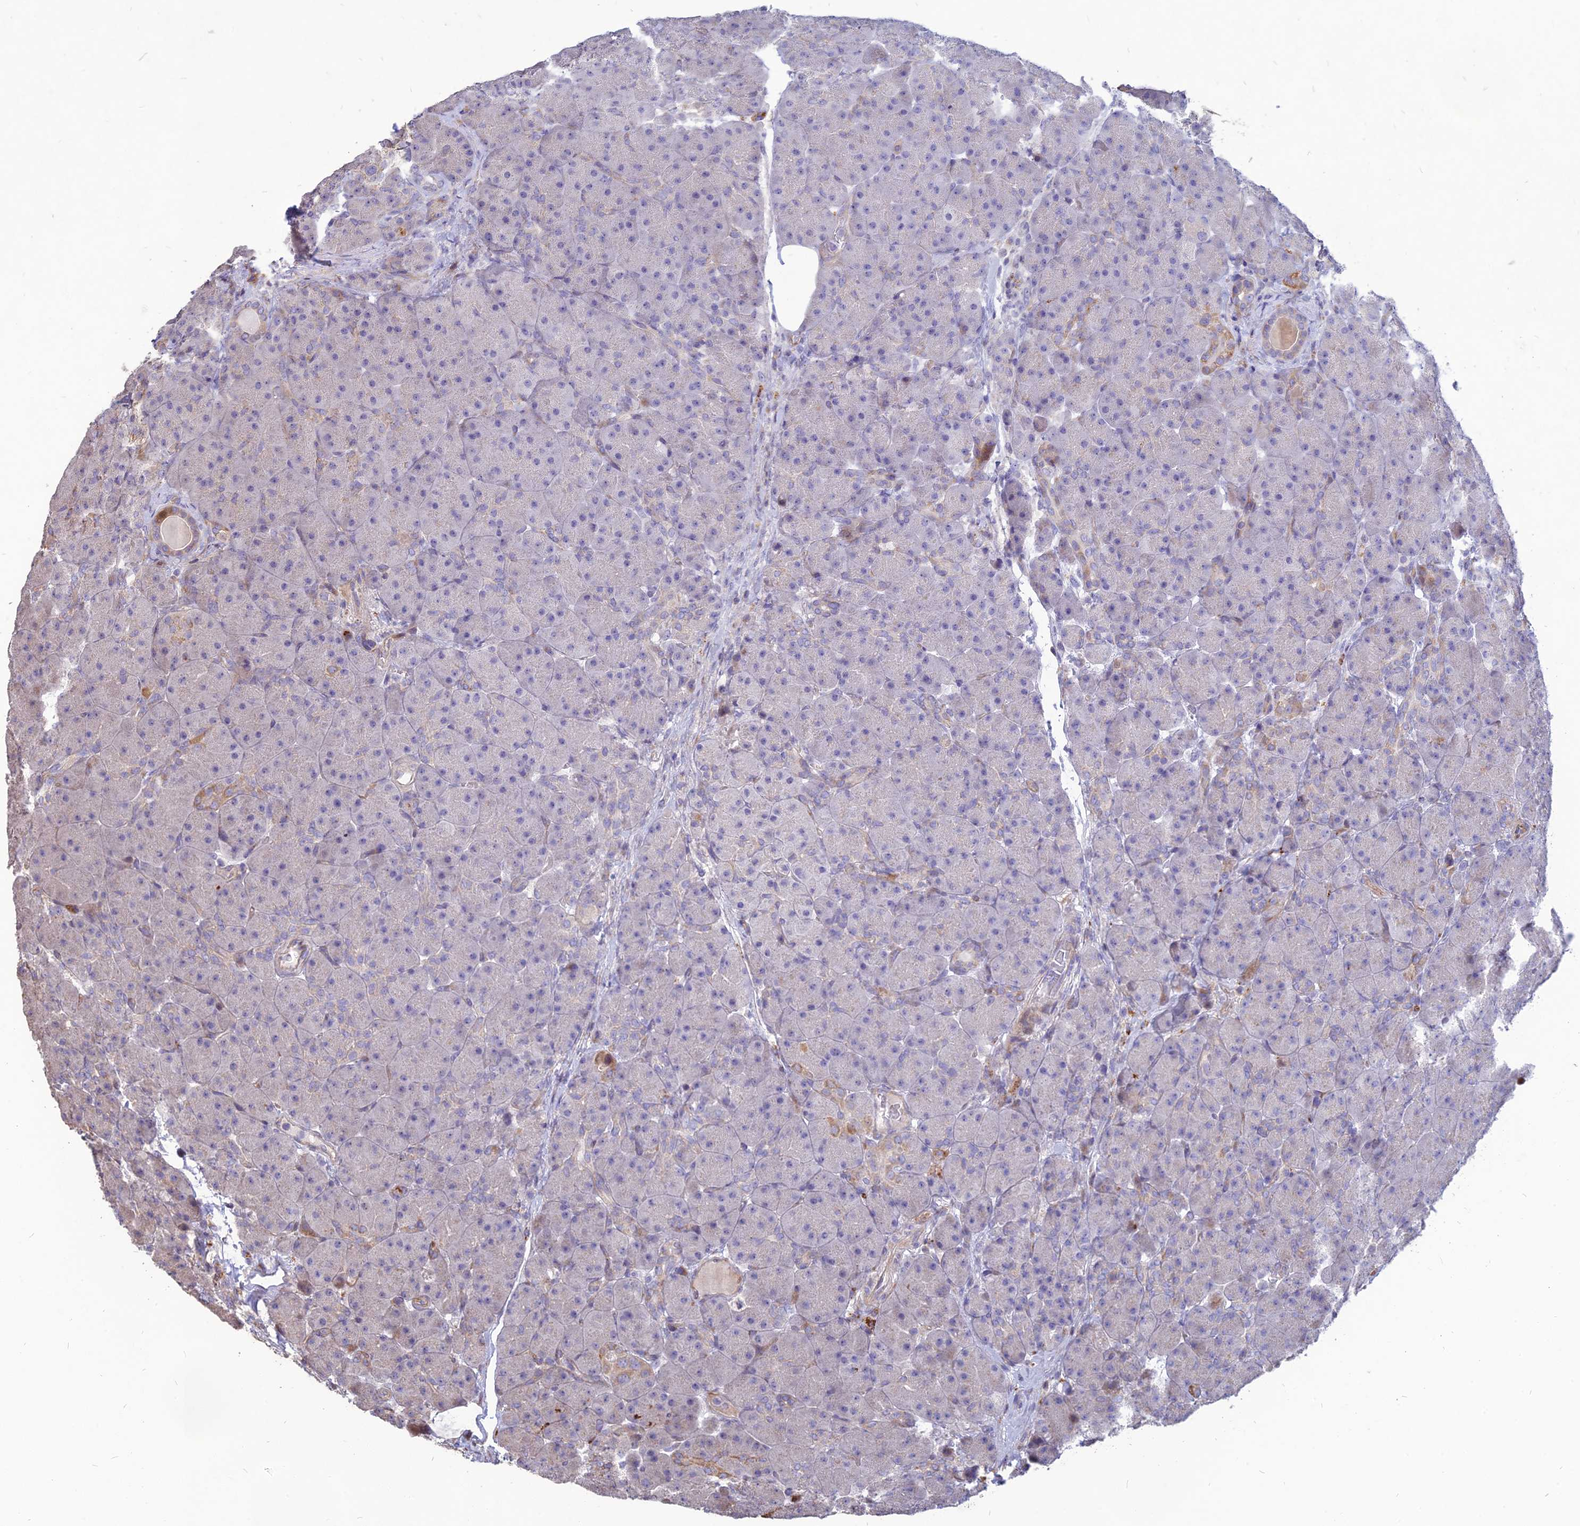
{"staining": {"intensity": "moderate", "quantity": "<25%", "location": "cytoplasmic/membranous"}, "tissue": "pancreas", "cell_type": "Exocrine glandular cells", "image_type": "normal", "snomed": [{"axis": "morphology", "description": "Normal tissue, NOS"}, {"axis": "topography", "description": "Pancreas"}], "caption": "Immunohistochemistry (IHC) (DAB) staining of benign pancreas reveals moderate cytoplasmic/membranous protein staining in about <25% of exocrine glandular cells.", "gene": "ST3GAL6", "patient": {"sex": "male", "age": 66}}